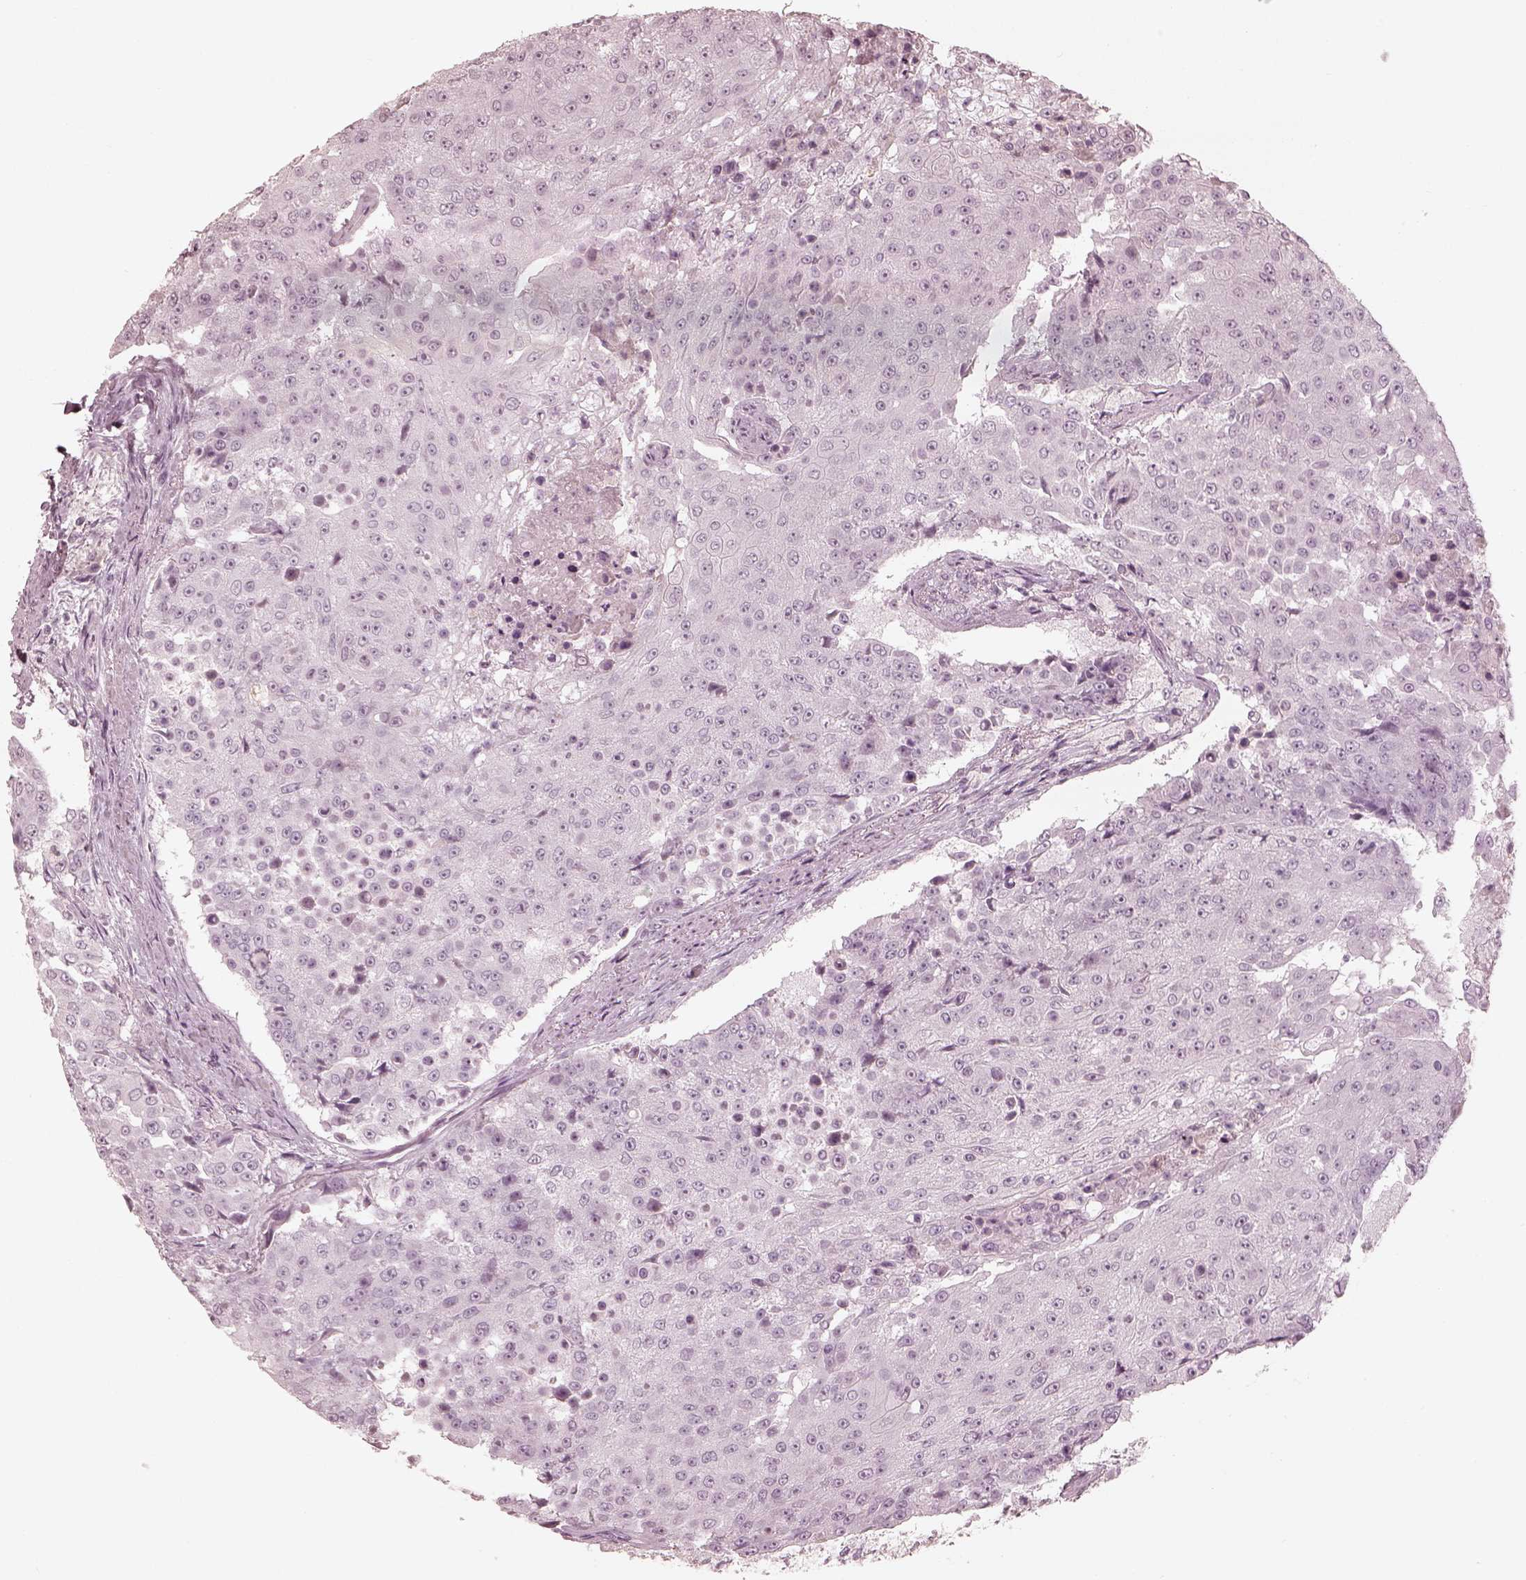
{"staining": {"intensity": "negative", "quantity": "none", "location": "none"}, "tissue": "urothelial cancer", "cell_type": "Tumor cells", "image_type": "cancer", "snomed": [{"axis": "morphology", "description": "Urothelial carcinoma, High grade"}, {"axis": "topography", "description": "Urinary bladder"}], "caption": "DAB immunohistochemical staining of human urothelial cancer exhibits no significant staining in tumor cells. Nuclei are stained in blue.", "gene": "ADRB3", "patient": {"sex": "female", "age": 63}}